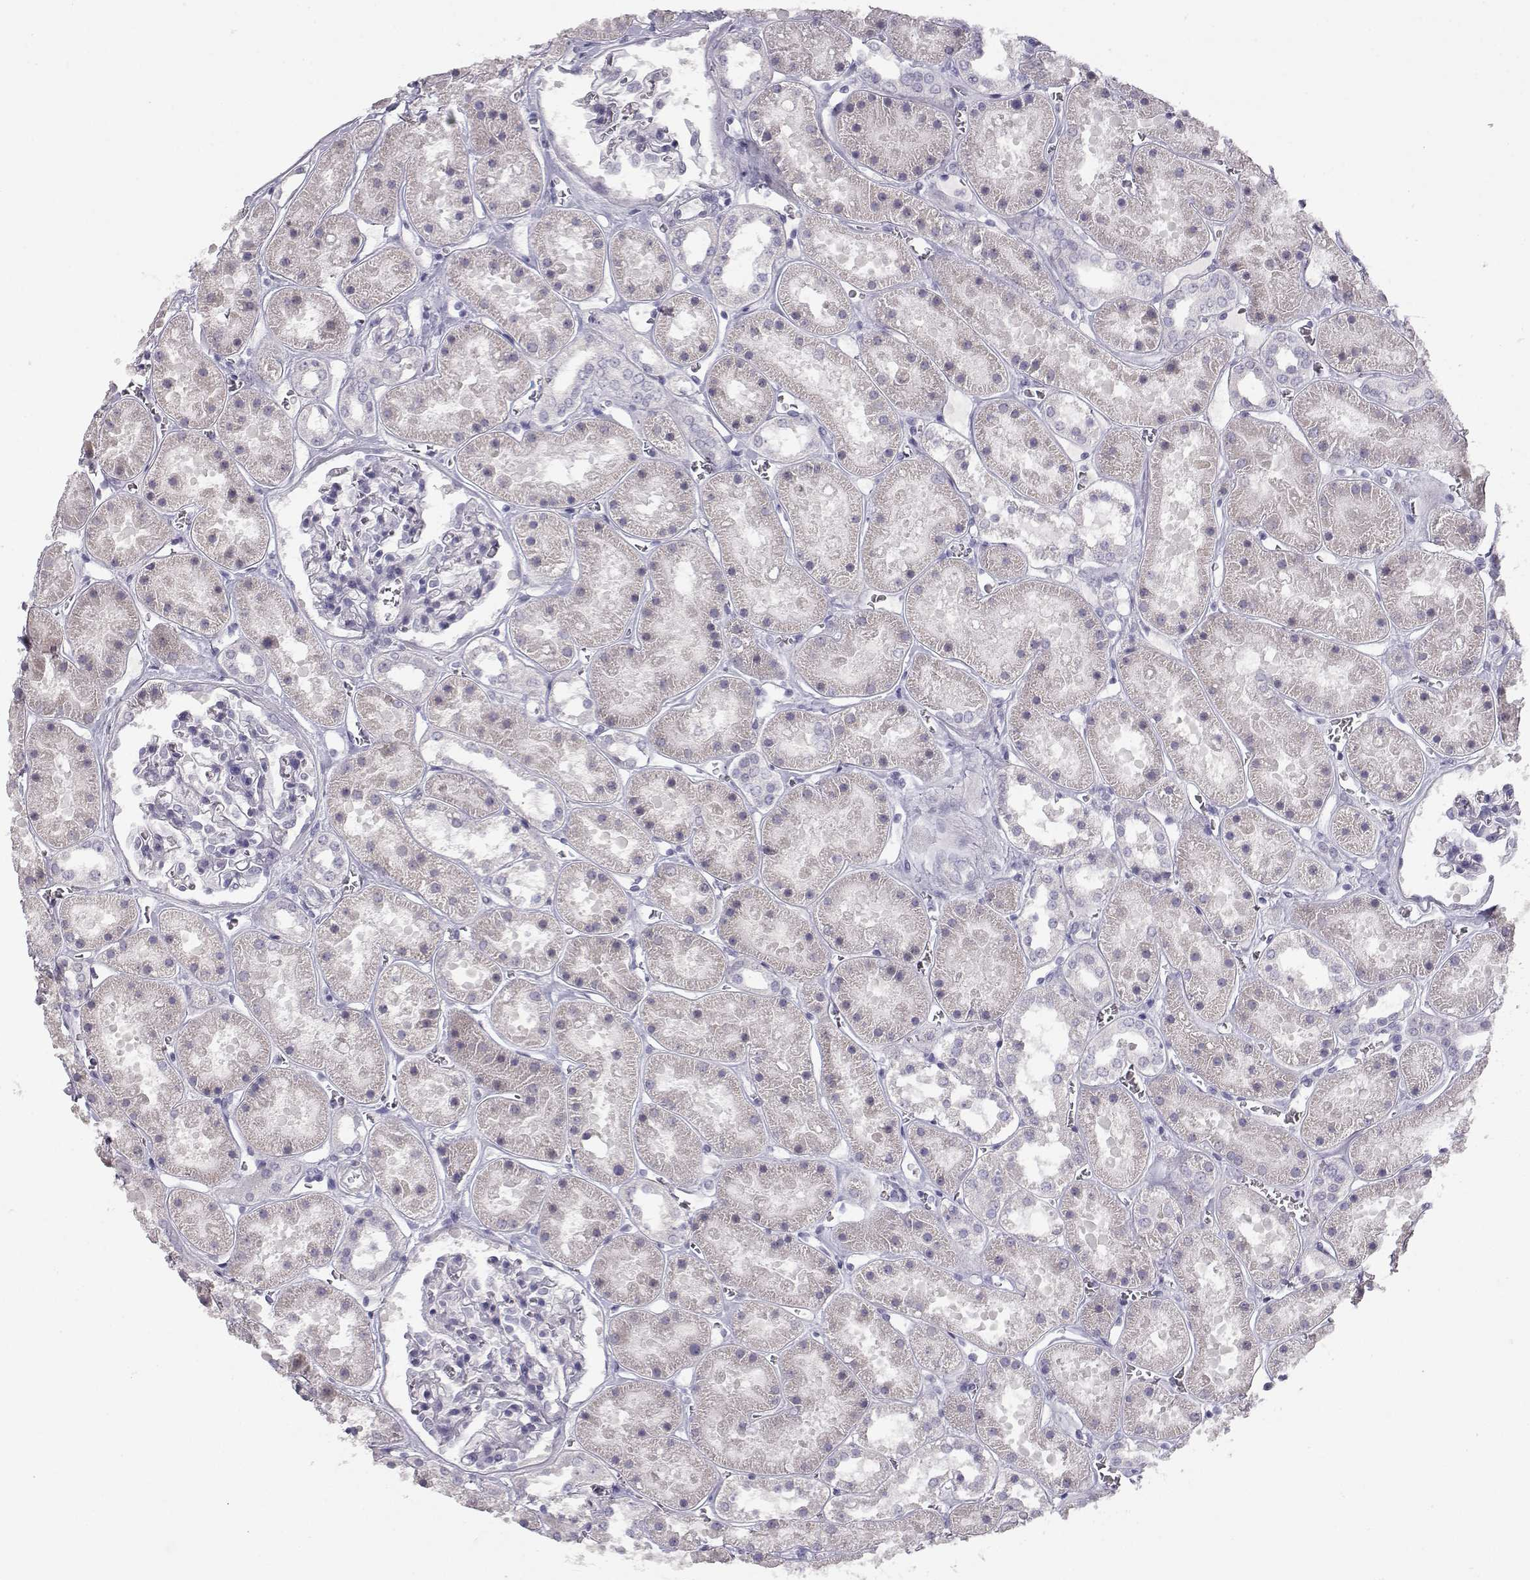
{"staining": {"intensity": "negative", "quantity": "none", "location": "none"}, "tissue": "kidney", "cell_type": "Cells in glomeruli", "image_type": "normal", "snomed": [{"axis": "morphology", "description": "Normal tissue, NOS"}, {"axis": "topography", "description": "Kidney"}], "caption": "Immunohistochemistry (IHC) photomicrograph of unremarkable human kidney stained for a protein (brown), which reveals no positivity in cells in glomeruli. (Stains: DAB IHC with hematoxylin counter stain, Microscopy: brightfield microscopy at high magnification).", "gene": "LAMB3", "patient": {"sex": "female", "age": 41}}